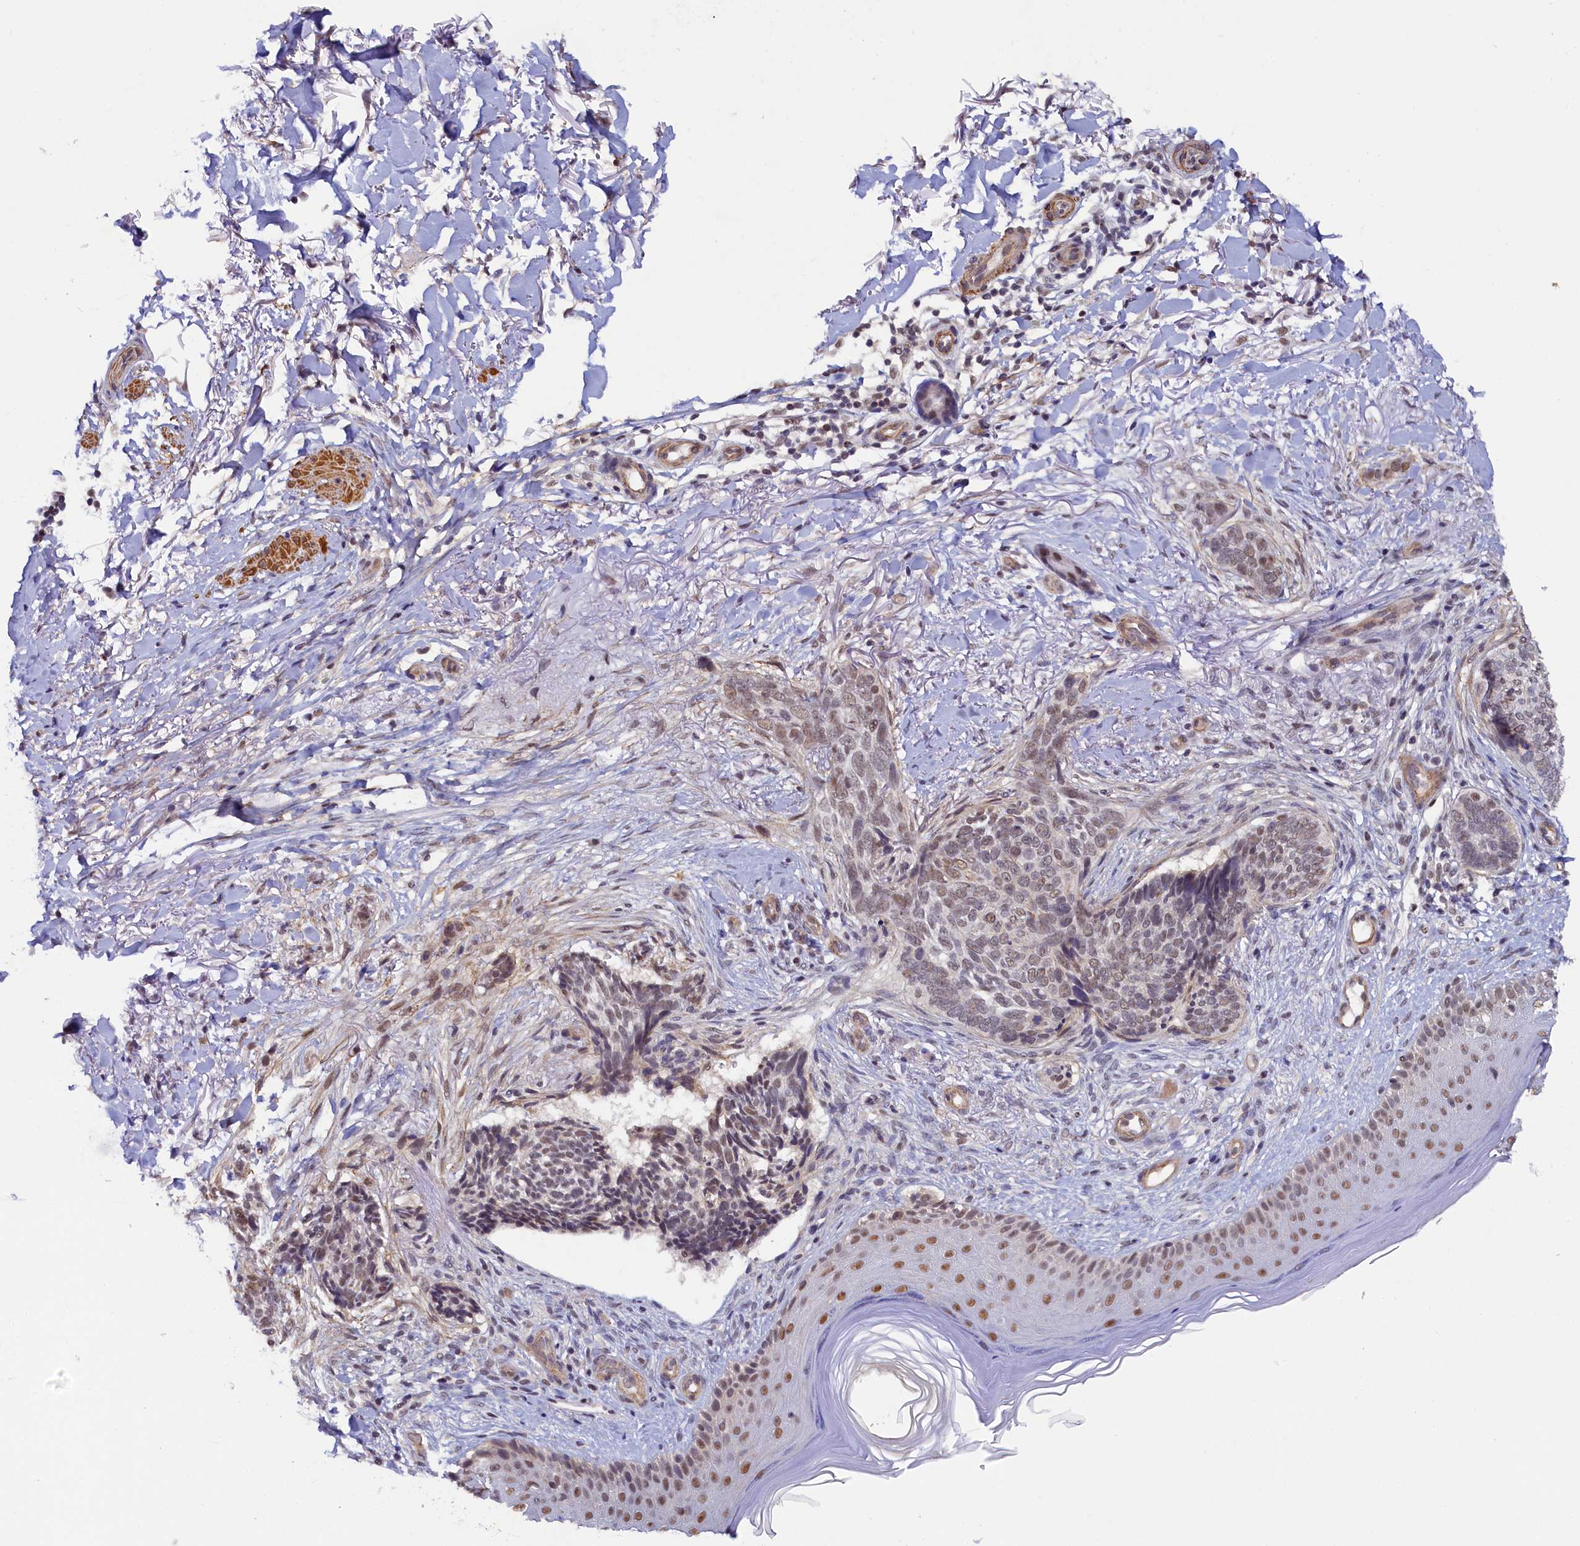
{"staining": {"intensity": "weak", "quantity": "25%-75%", "location": "nuclear"}, "tissue": "skin cancer", "cell_type": "Tumor cells", "image_type": "cancer", "snomed": [{"axis": "morphology", "description": "Normal tissue, NOS"}, {"axis": "morphology", "description": "Basal cell carcinoma"}, {"axis": "topography", "description": "Skin"}], "caption": "Skin cancer (basal cell carcinoma) stained with IHC displays weak nuclear staining in approximately 25%-75% of tumor cells.", "gene": "INTS14", "patient": {"sex": "female", "age": 67}}